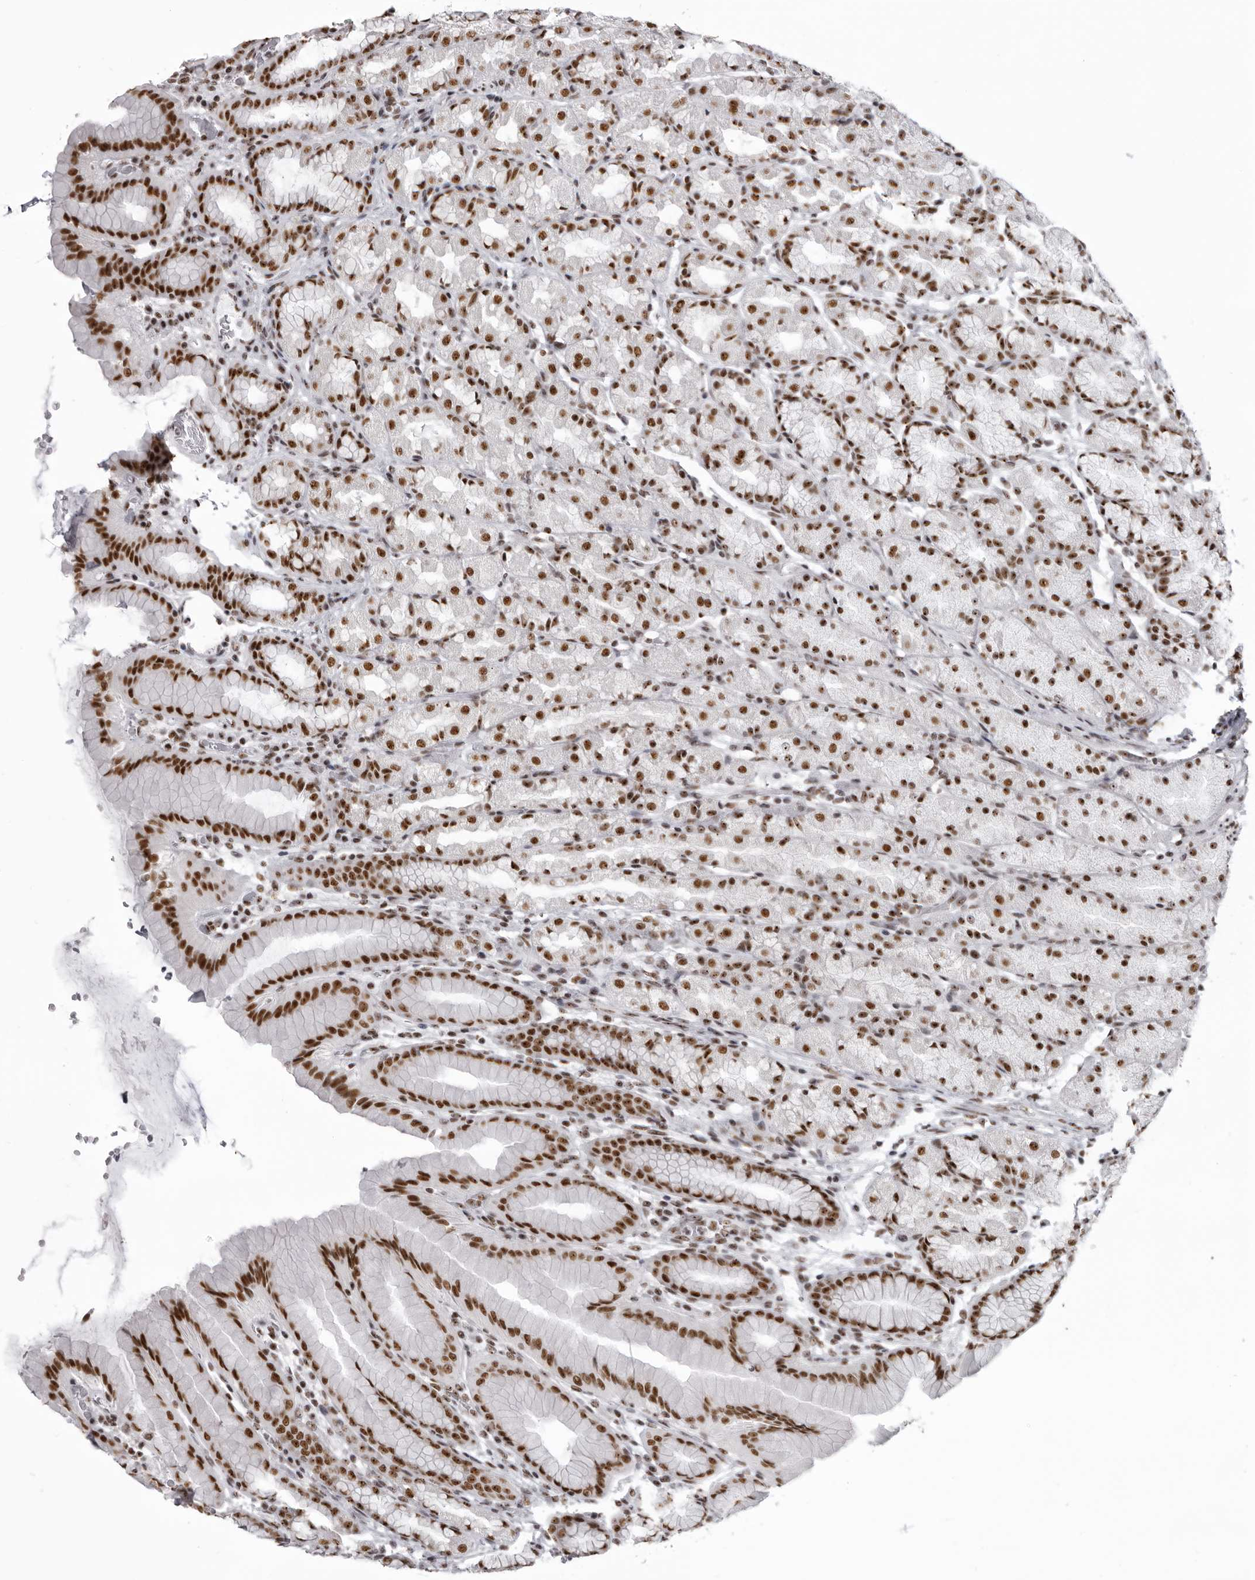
{"staining": {"intensity": "strong", "quantity": ">75%", "location": "nuclear"}, "tissue": "stomach", "cell_type": "Glandular cells", "image_type": "normal", "snomed": [{"axis": "morphology", "description": "Normal tissue, NOS"}, {"axis": "topography", "description": "Stomach, upper"}], "caption": "Immunohistochemical staining of benign stomach displays high levels of strong nuclear positivity in about >75% of glandular cells.", "gene": "DHX9", "patient": {"sex": "male", "age": 68}}